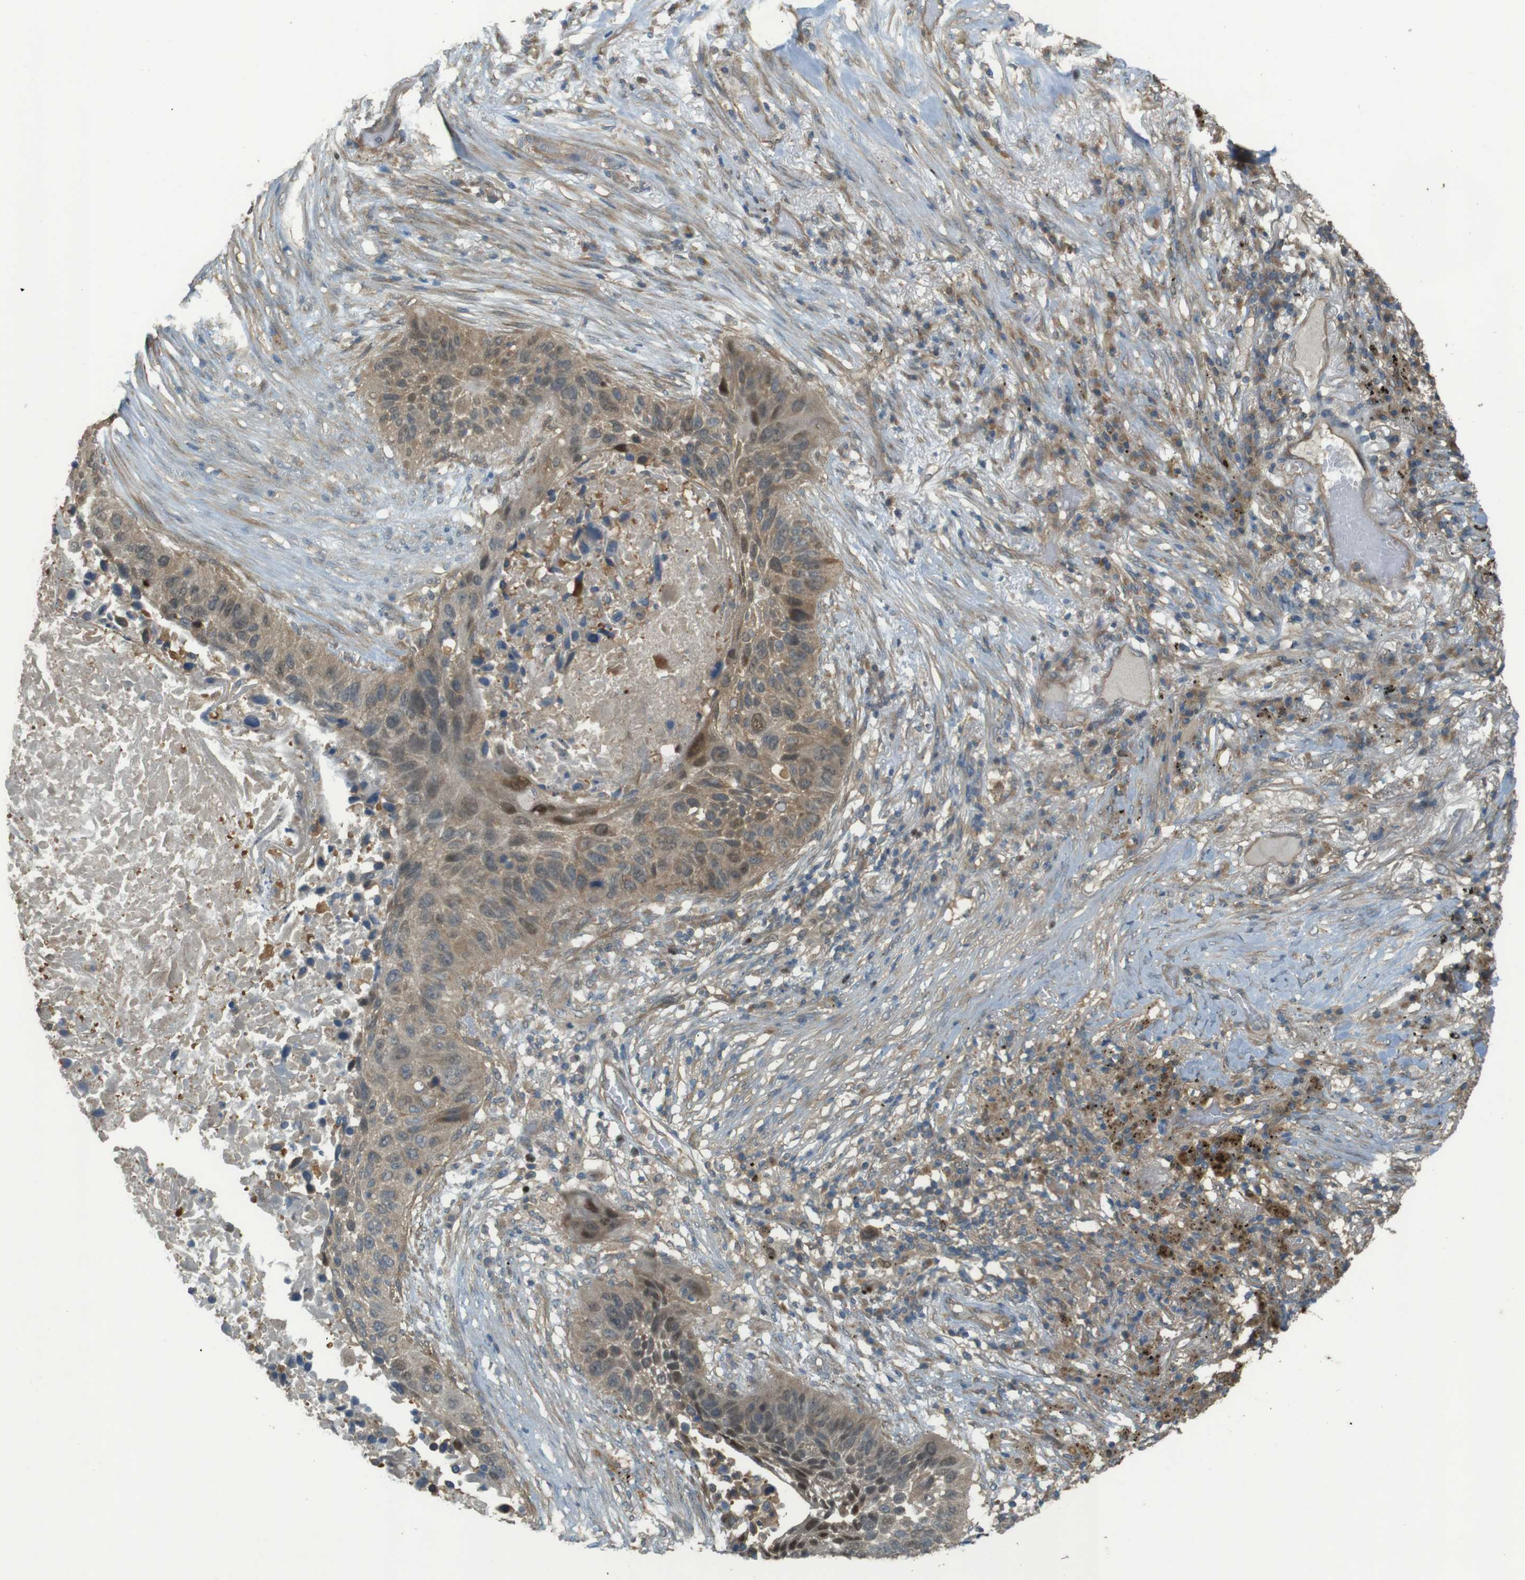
{"staining": {"intensity": "weak", "quantity": ">75%", "location": "cytoplasmic/membranous,nuclear"}, "tissue": "lung cancer", "cell_type": "Tumor cells", "image_type": "cancer", "snomed": [{"axis": "morphology", "description": "Squamous cell carcinoma, NOS"}, {"axis": "topography", "description": "Lung"}], "caption": "Lung squamous cell carcinoma tissue shows weak cytoplasmic/membranous and nuclear positivity in approximately >75% of tumor cells Using DAB (3,3'-diaminobenzidine) (brown) and hematoxylin (blue) stains, captured at high magnification using brightfield microscopy.", "gene": "ZDHHC20", "patient": {"sex": "male", "age": 57}}